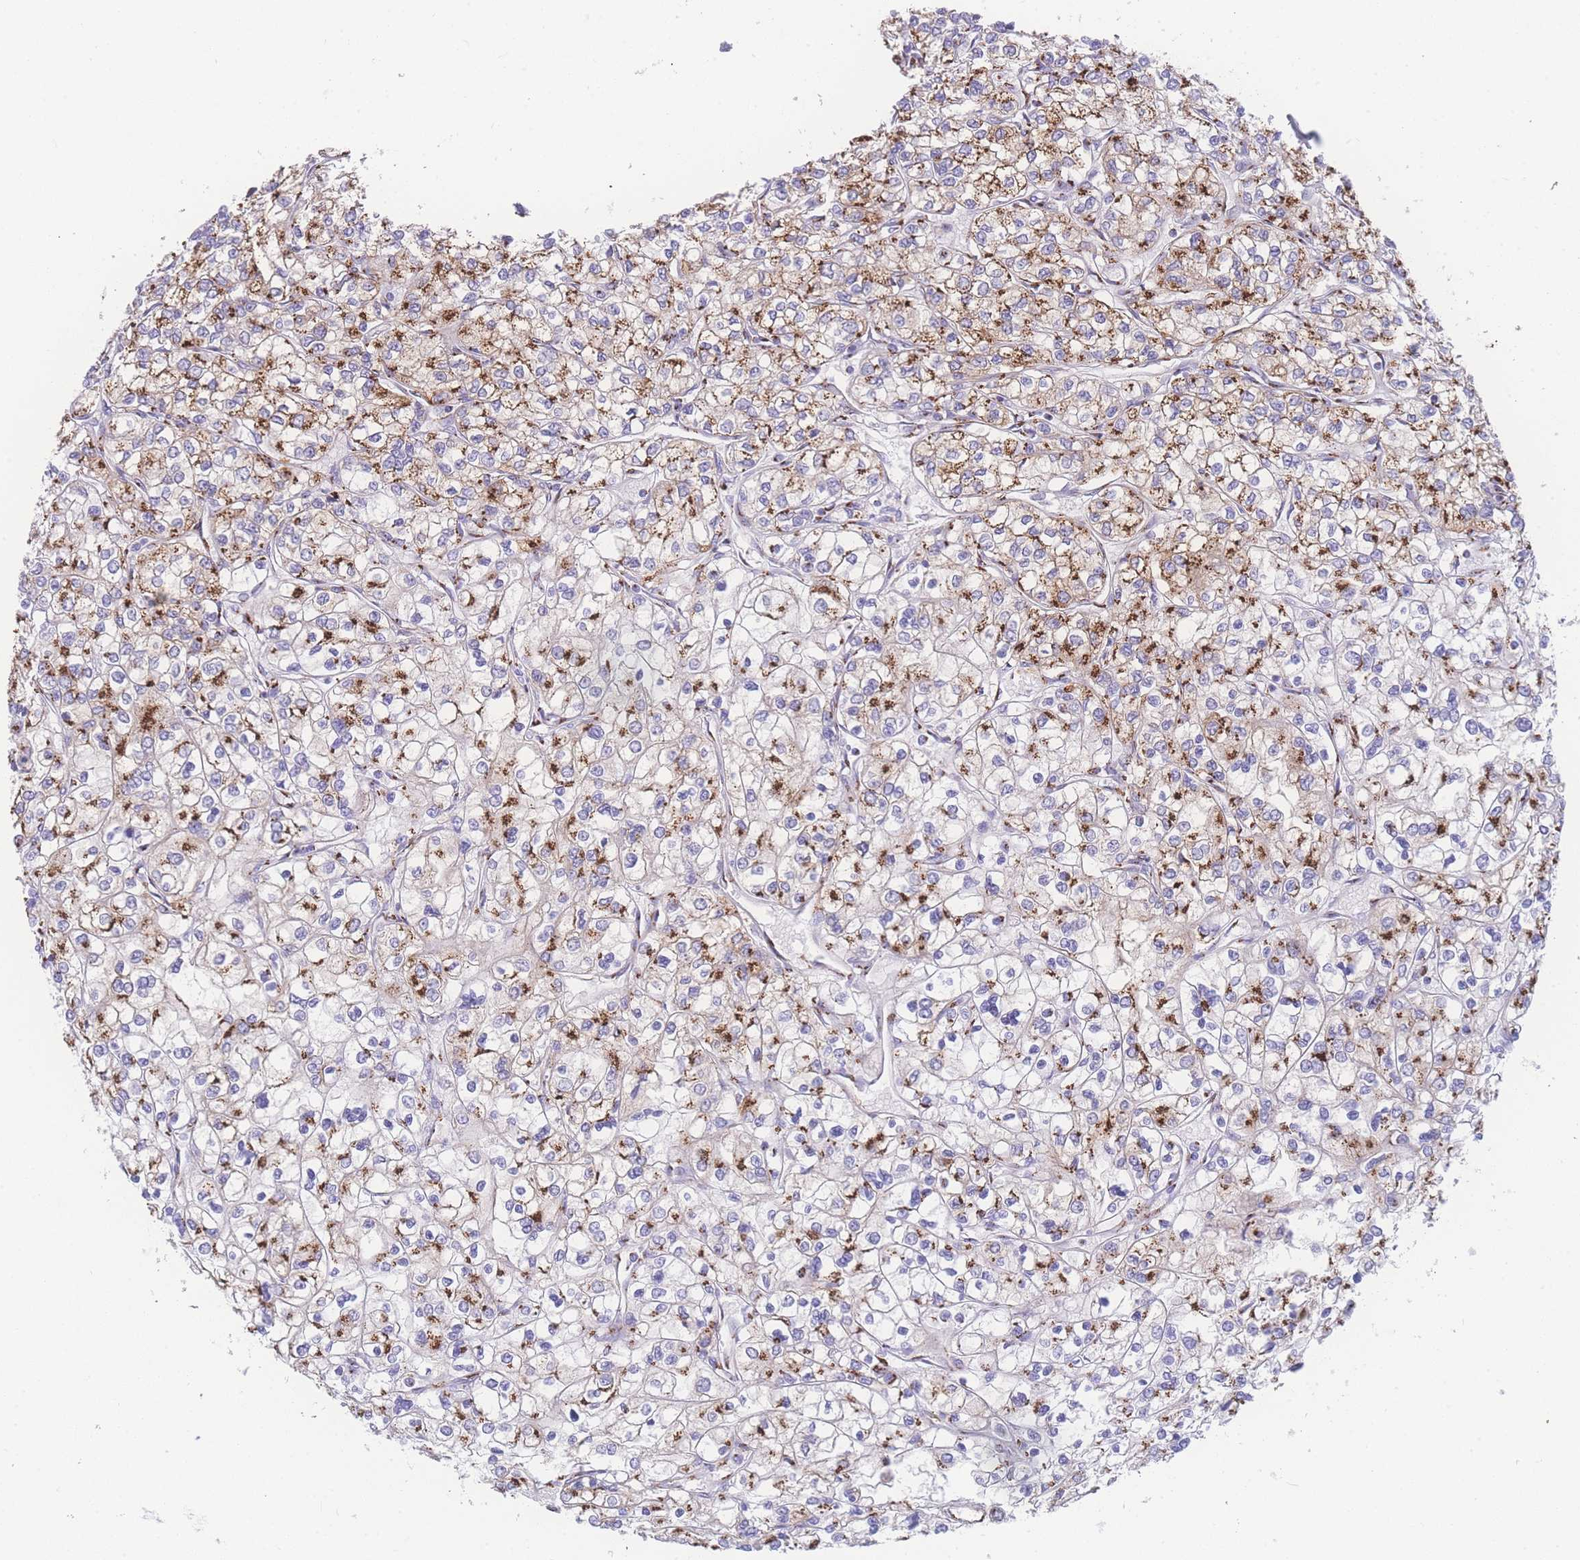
{"staining": {"intensity": "moderate", "quantity": ">75%", "location": "cytoplasmic/membranous"}, "tissue": "renal cancer", "cell_type": "Tumor cells", "image_type": "cancer", "snomed": [{"axis": "morphology", "description": "Adenocarcinoma, NOS"}, {"axis": "topography", "description": "Kidney"}], "caption": "The micrograph reveals staining of renal adenocarcinoma, revealing moderate cytoplasmic/membranous protein staining (brown color) within tumor cells.", "gene": "GOLM2", "patient": {"sex": "male", "age": 80}}